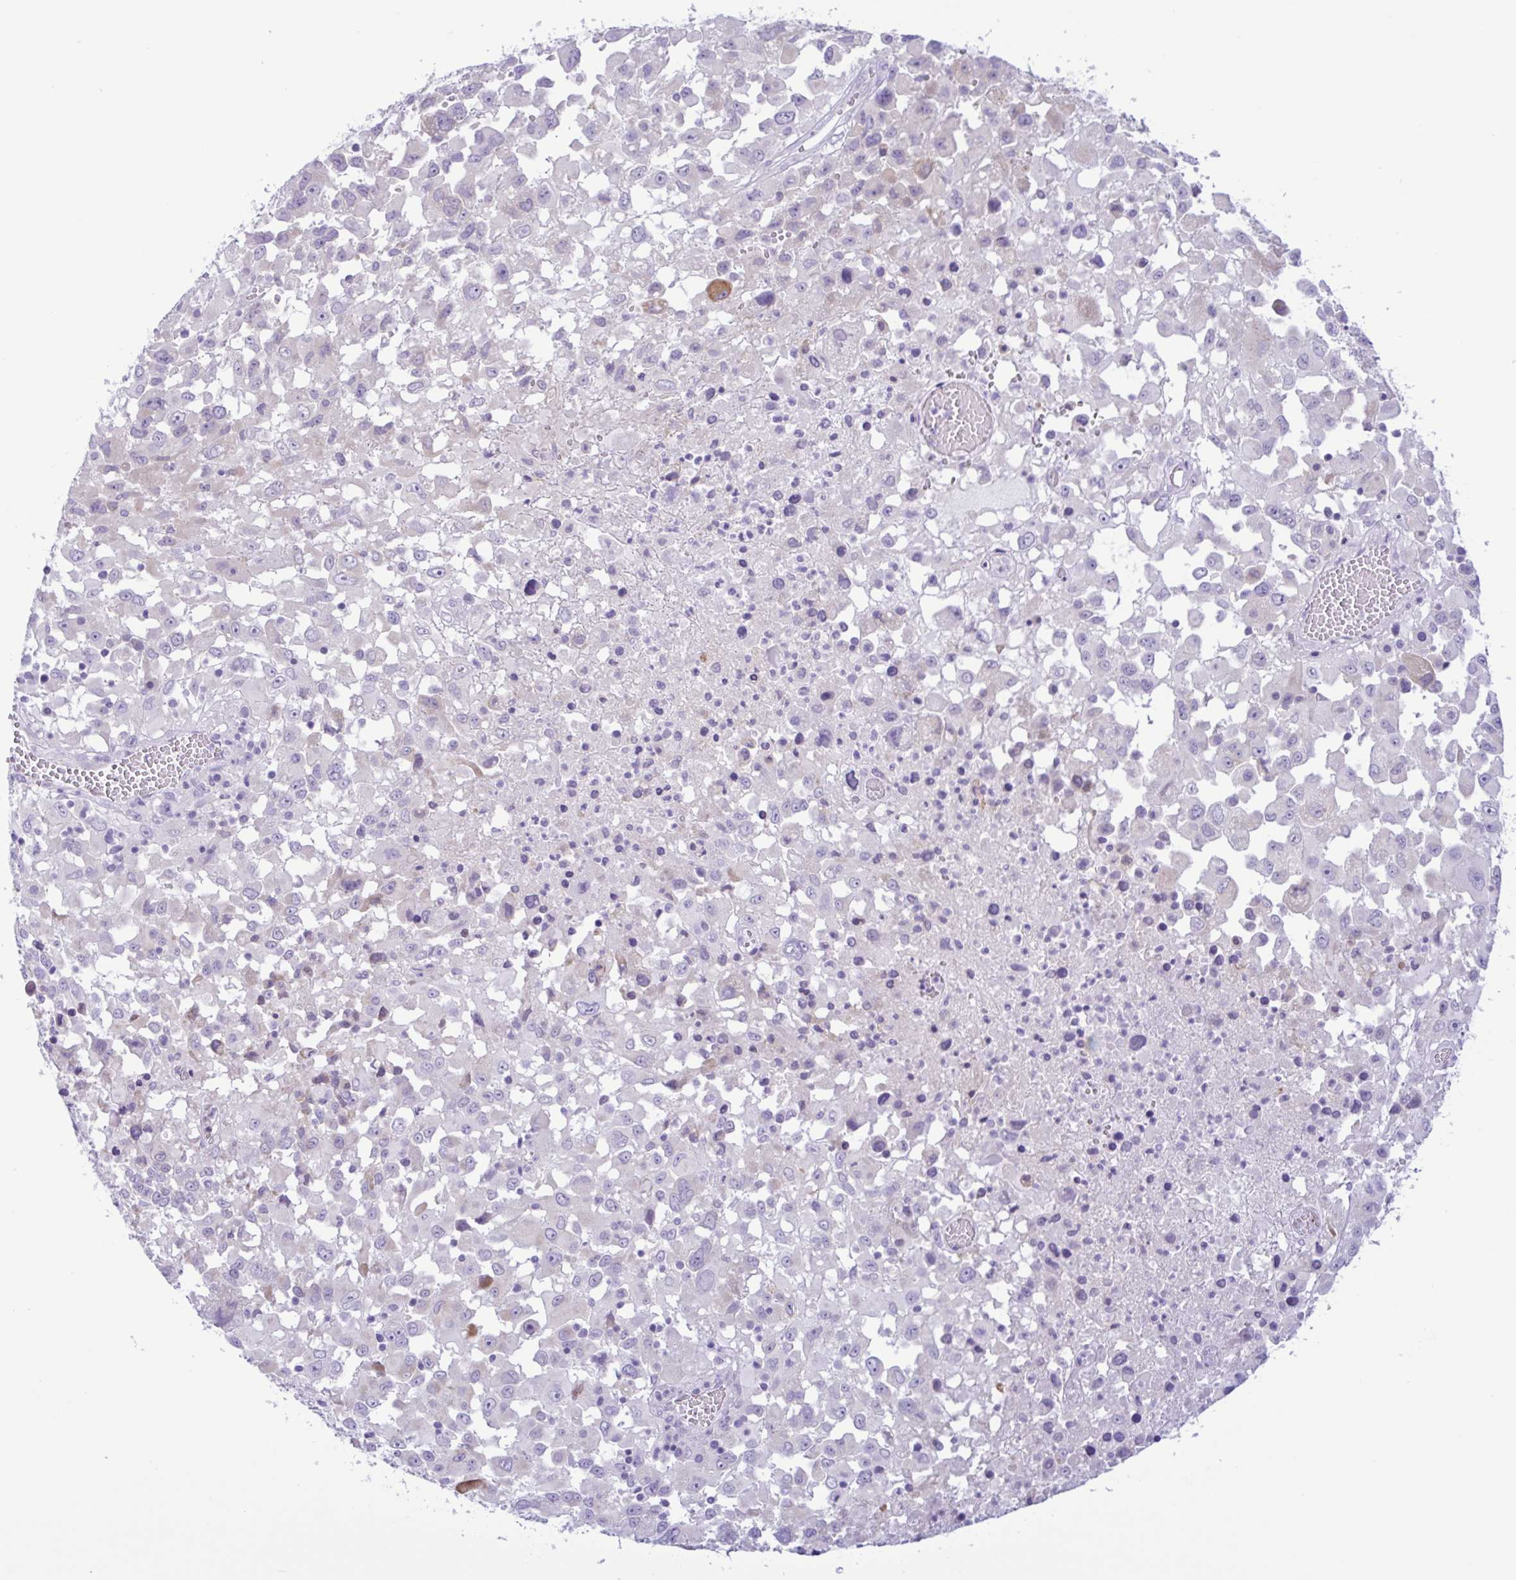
{"staining": {"intensity": "negative", "quantity": "none", "location": "none"}, "tissue": "melanoma", "cell_type": "Tumor cells", "image_type": "cancer", "snomed": [{"axis": "morphology", "description": "Malignant melanoma, Metastatic site"}, {"axis": "topography", "description": "Soft tissue"}], "caption": "DAB (3,3'-diaminobenzidine) immunohistochemical staining of human melanoma displays no significant staining in tumor cells. Nuclei are stained in blue.", "gene": "SREBF1", "patient": {"sex": "male", "age": 50}}